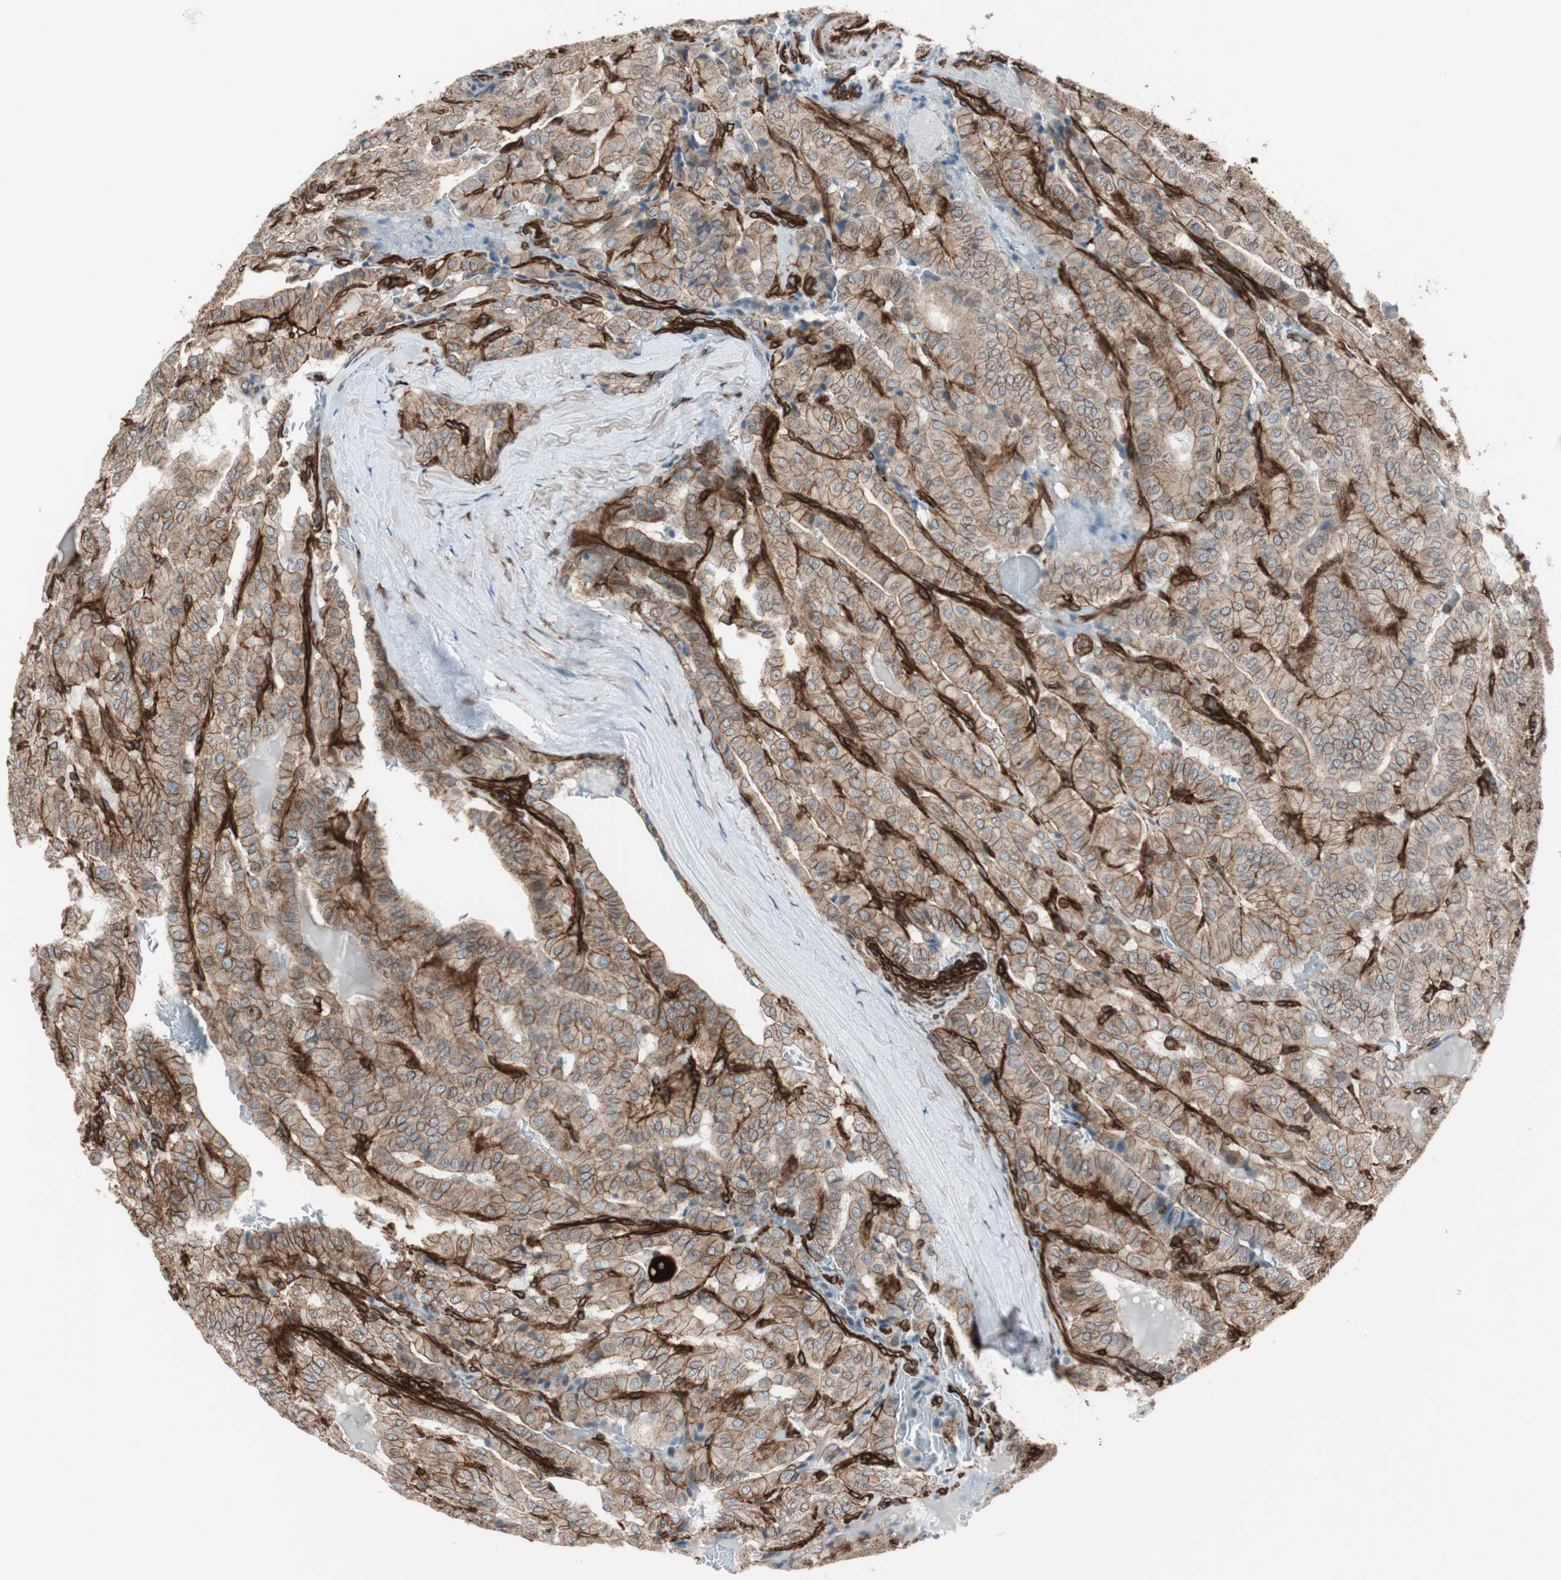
{"staining": {"intensity": "moderate", "quantity": ">75%", "location": "cytoplasmic/membranous"}, "tissue": "thyroid cancer", "cell_type": "Tumor cells", "image_type": "cancer", "snomed": [{"axis": "morphology", "description": "Papillary adenocarcinoma, NOS"}, {"axis": "topography", "description": "Thyroid gland"}], "caption": "This is an image of immunohistochemistry (IHC) staining of thyroid papillary adenocarcinoma, which shows moderate staining in the cytoplasmic/membranous of tumor cells.", "gene": "TCTA", "patient": {"sex": "male", "age": 77}}